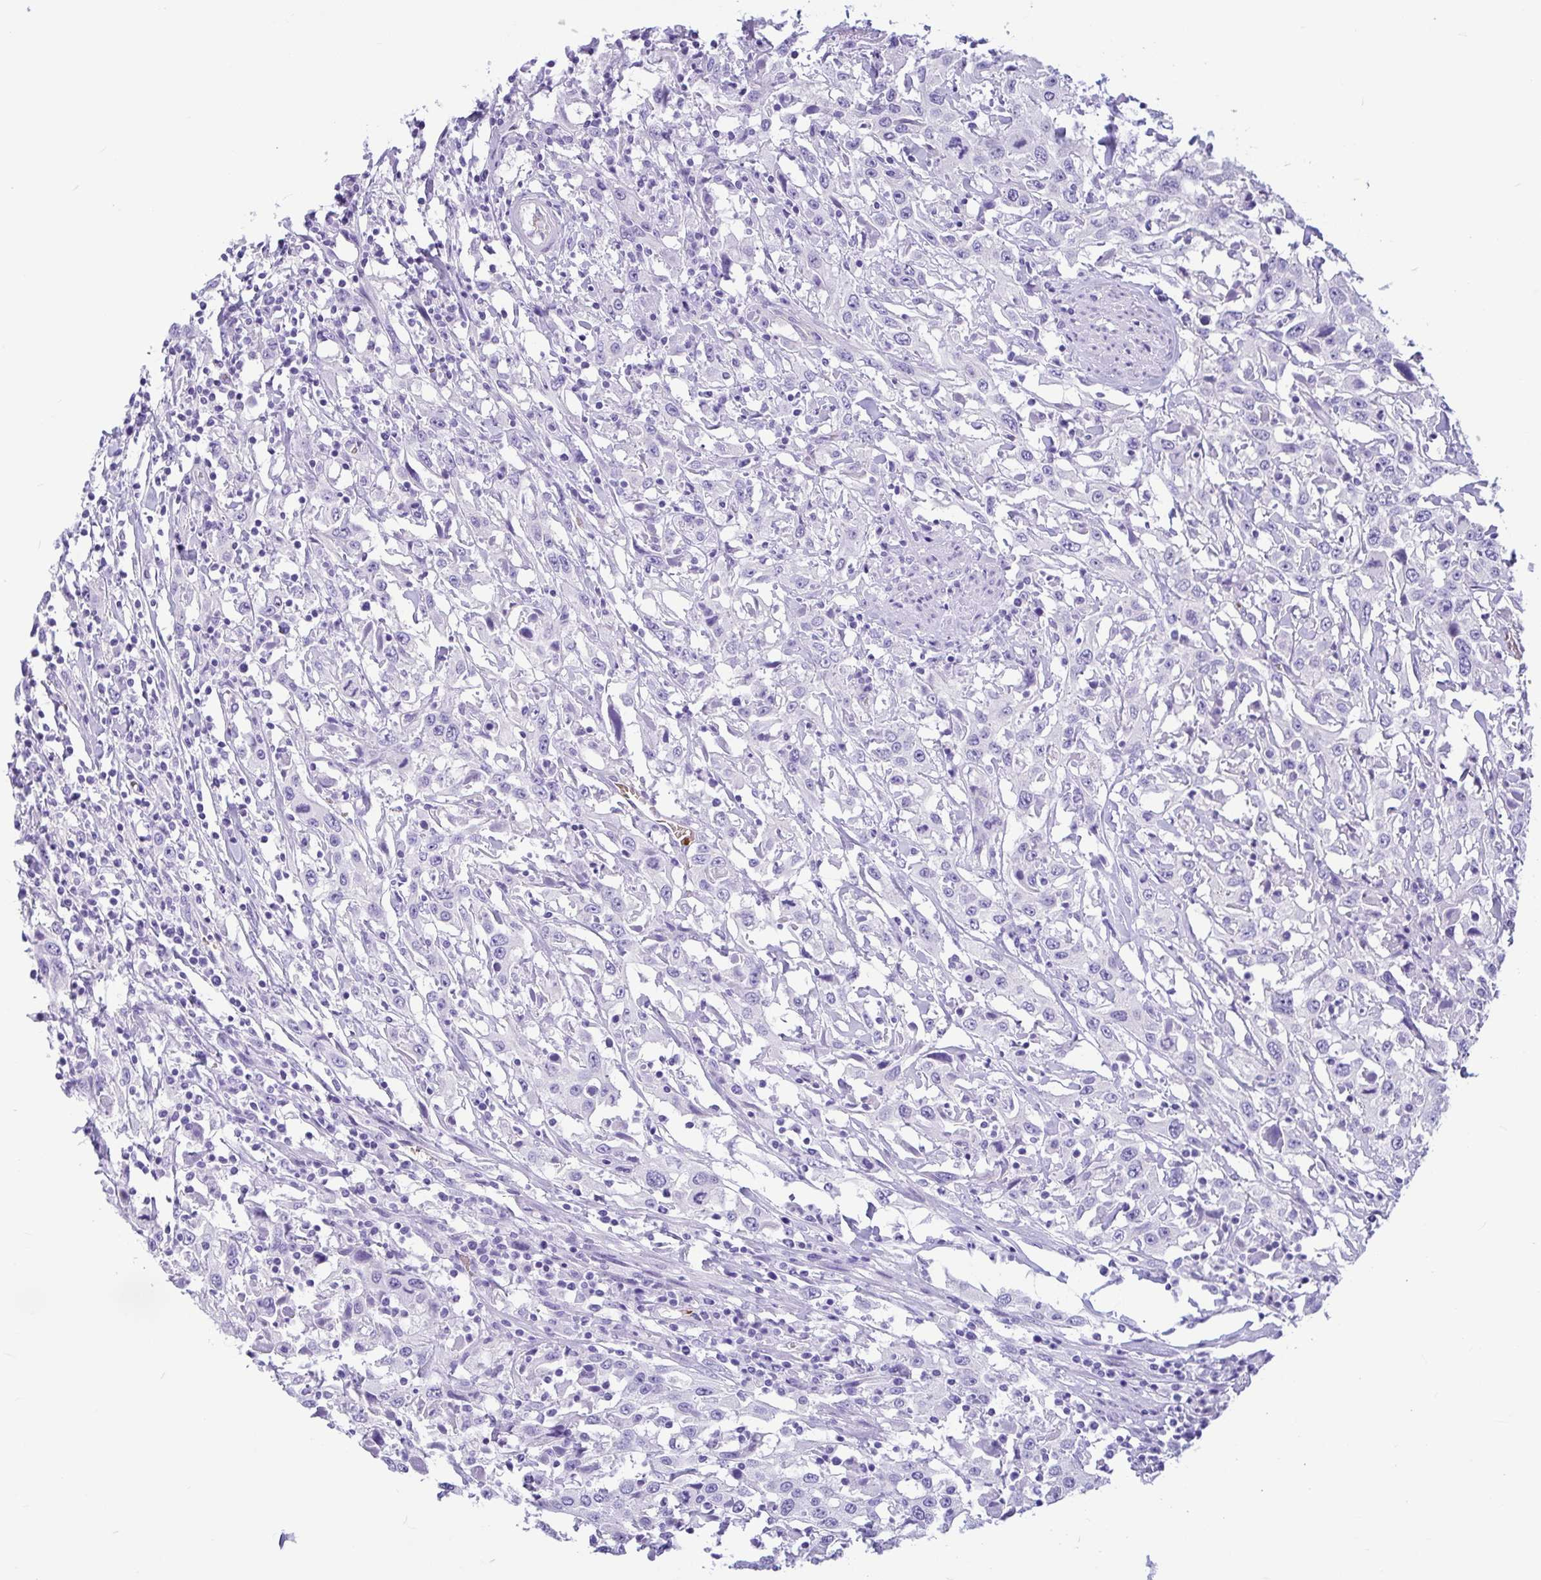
{"staining": {"intensity": "negative", "quantity": "none", "location": "none"}, "tissue": "urothelial cancer", "cell_type": "Tumor cells", "image_type": "cancer", "snomed": [{"axis": "morphology", "description": "Urothelial carcinoma, High grade"}, {"axis": "topography", "description": "Urinary bladder"}], "caption": "Protein analysis of urothelial carcinoma (high-grade) exhibits no significant positivity in tumor cells.", "gene": "TMEM79", "patient": {"sex": "male", "age": 61}}